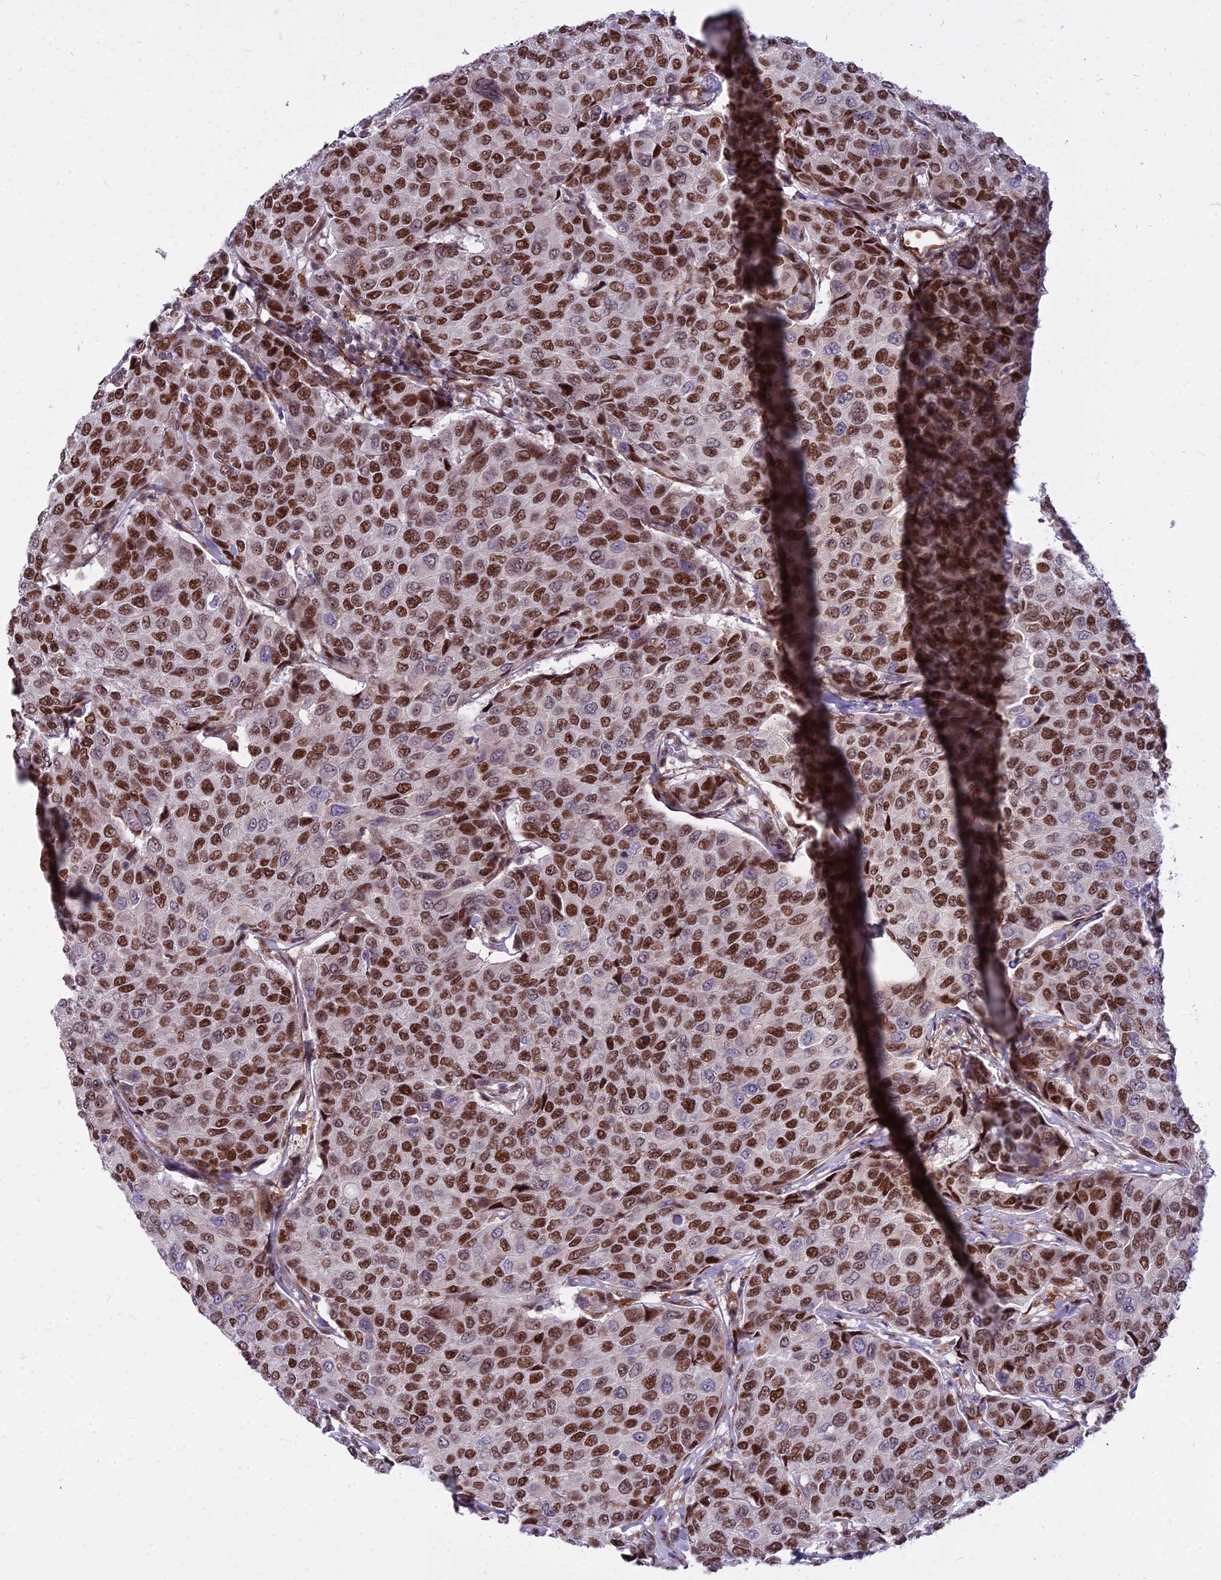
{"staining": {"intensity": "strong", "quantity": ">75%", "location": "nuclear"}, "tissue": "breast cancer", "cell_type": "Tumor cells", "image_type": "cancer", "snomed": [{"axis": "morphology", "description": "Duct carcinoma"}, {"axis": "topography", "description": "Breast"}], "caption": "Tumor cells show high levels of strong nuclear staining in approximately >75% of cells in invasive ductal carcinoma (breast).", "gene": "ALG10", "patient": {"sex": "female", "age": 55}}